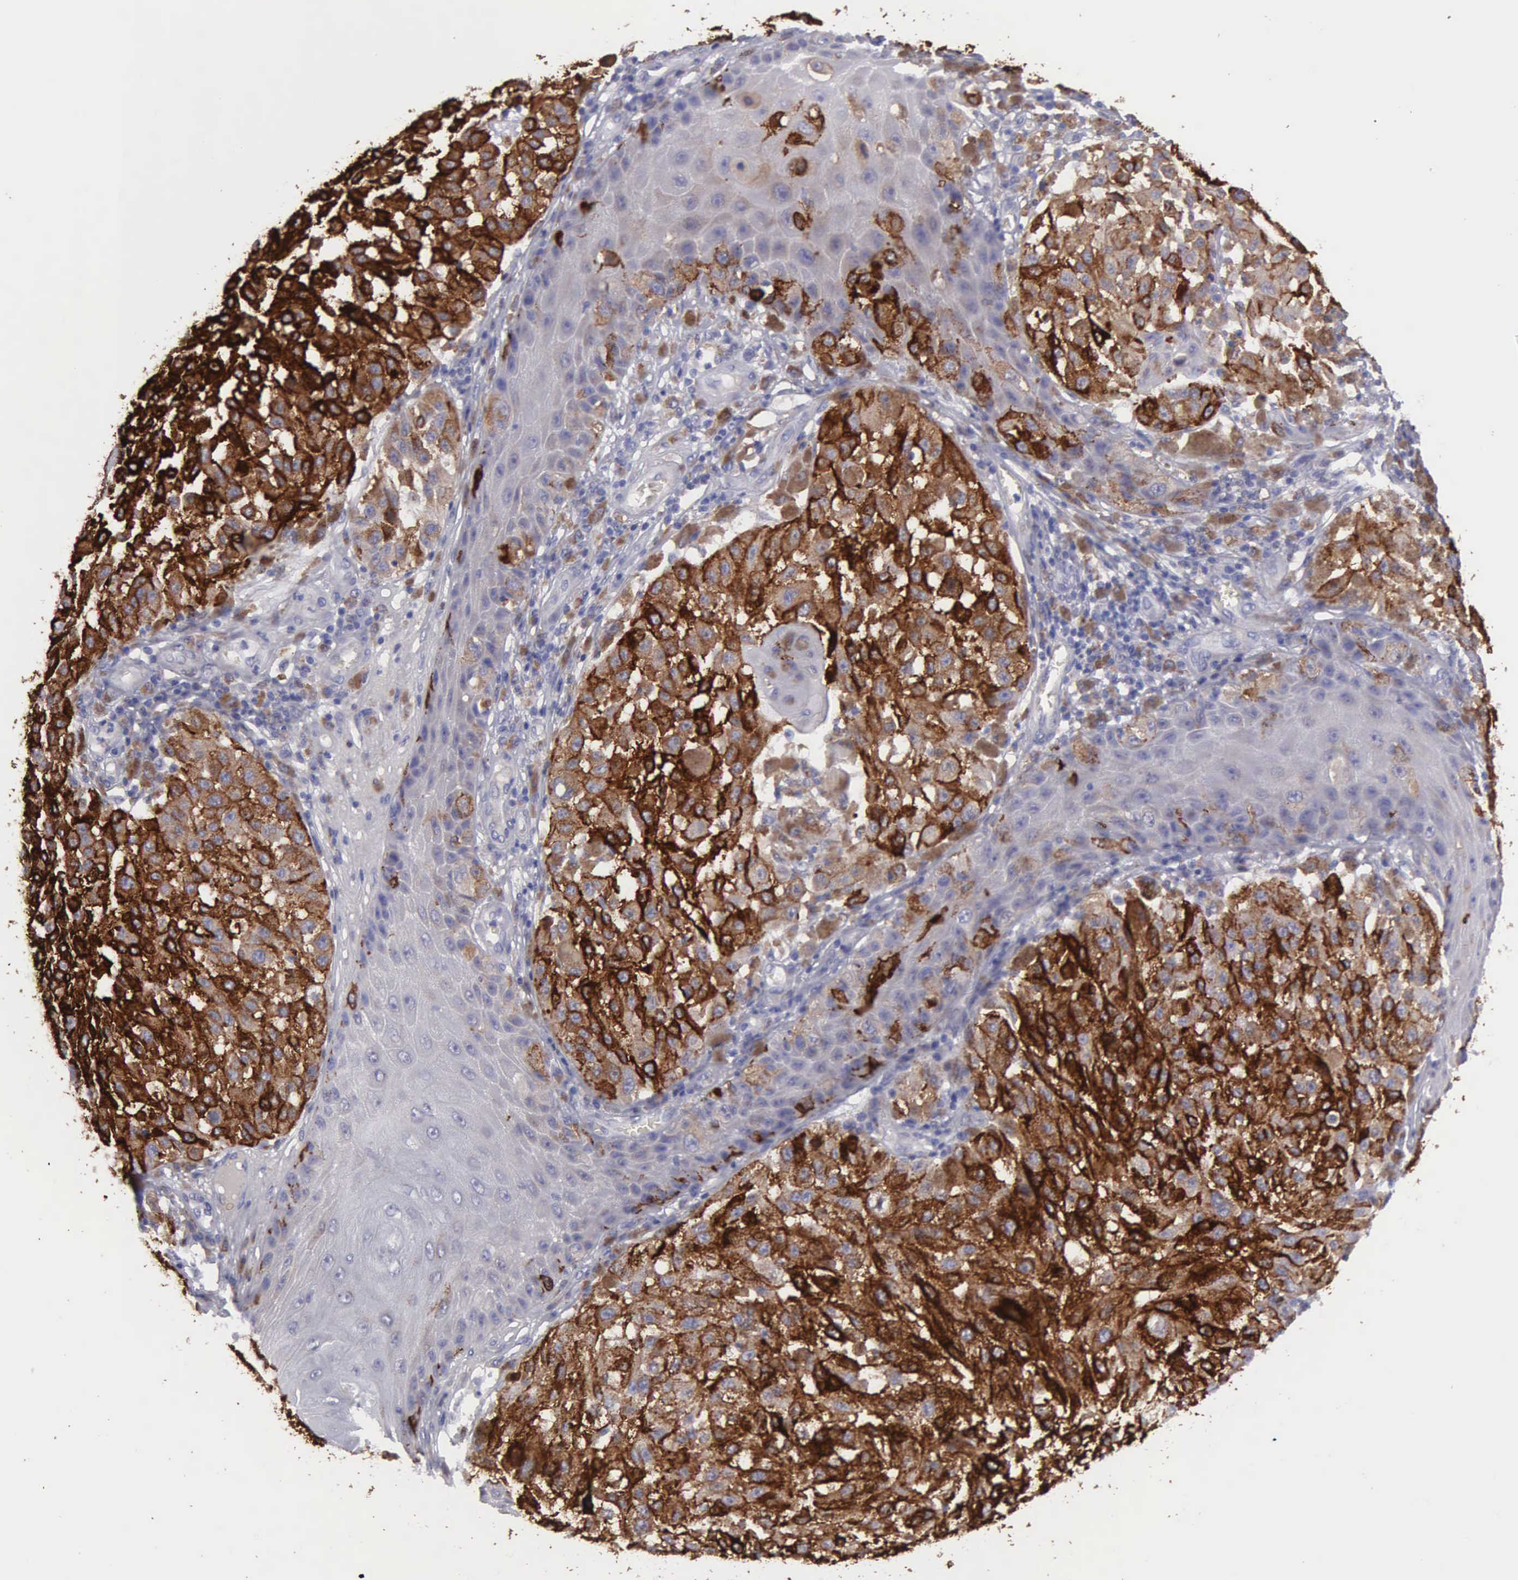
{"staining": {"intensity": "strong", "quantity": "25%-75%", "location": "cytoplasmic/membranous"}, "tissue": "melanoma", "cell_type": "Tumor cells", "image_type": "cancer", "snomed": [{"axis": "morphology", "description": "Malignant melanoma, NOS"}, {"axis": "topography", "description": "Skin"}], "caption": "Melanoma stained for a protein shows strong cytoplasmic/membranous positivity in tumor cells. (DAB (3,3'-diaminobenzidine) IHC, brown staining for protein, blue staining for nuclei).", "gene": "TYRP1", "patient": {"sex": "female", "age": 64}}